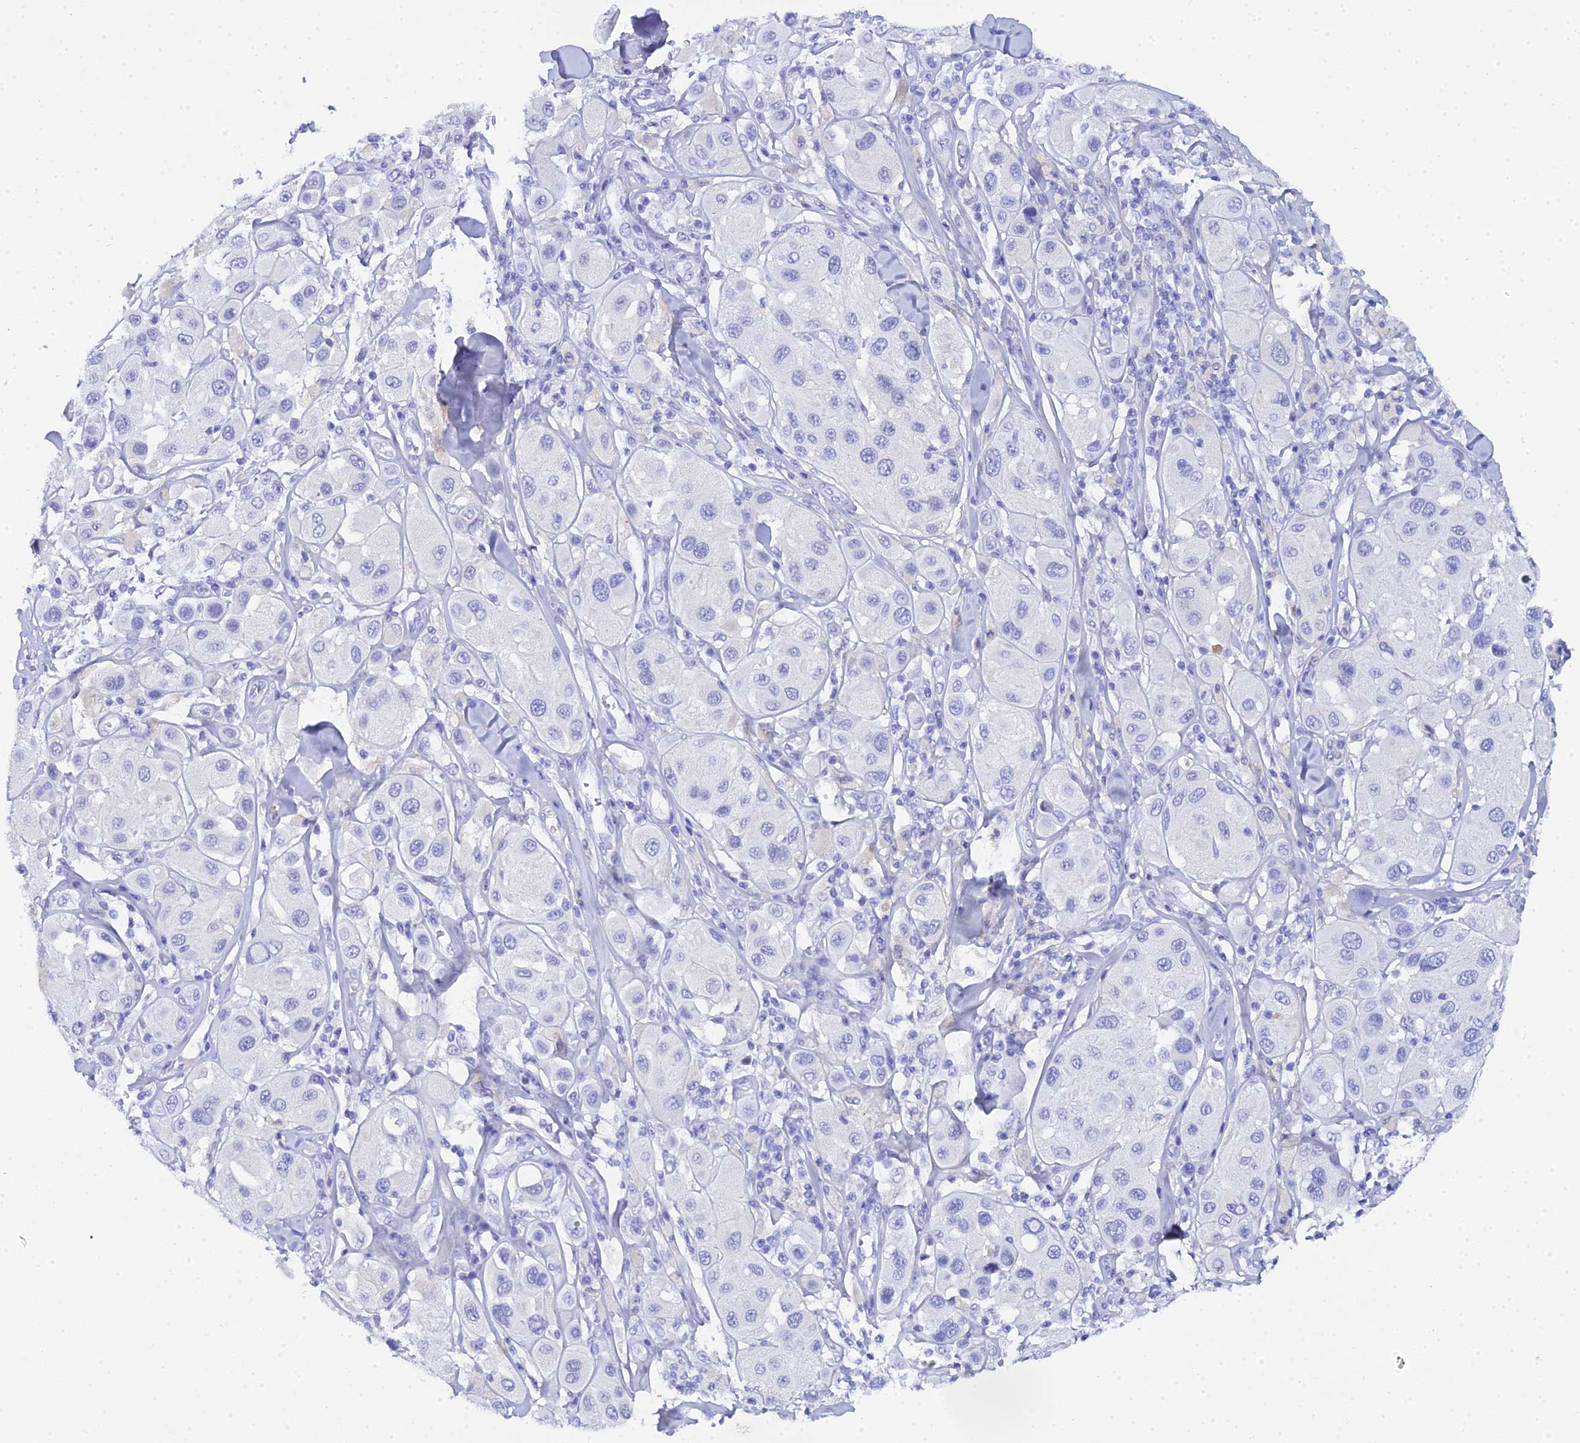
{"staining": {"intensity": "negative", "quantity": "none", "location": "none"}, "tissue": "melanoma", "cell_type": "Tumor cells", "image_type": "cancer", "snomed": [{"axis": "morphology", "description": "Malignant melanoma, Metastatic site"}, {"axis": "topography", "description": "Skin"}], "caption": "Immunohistochemical staining of malignant melanoma (metastatic site) demonstrates no significant staining in tumor cells.", "gene": "CELA3A", "patient": {"sex": "male", "age": 41}}